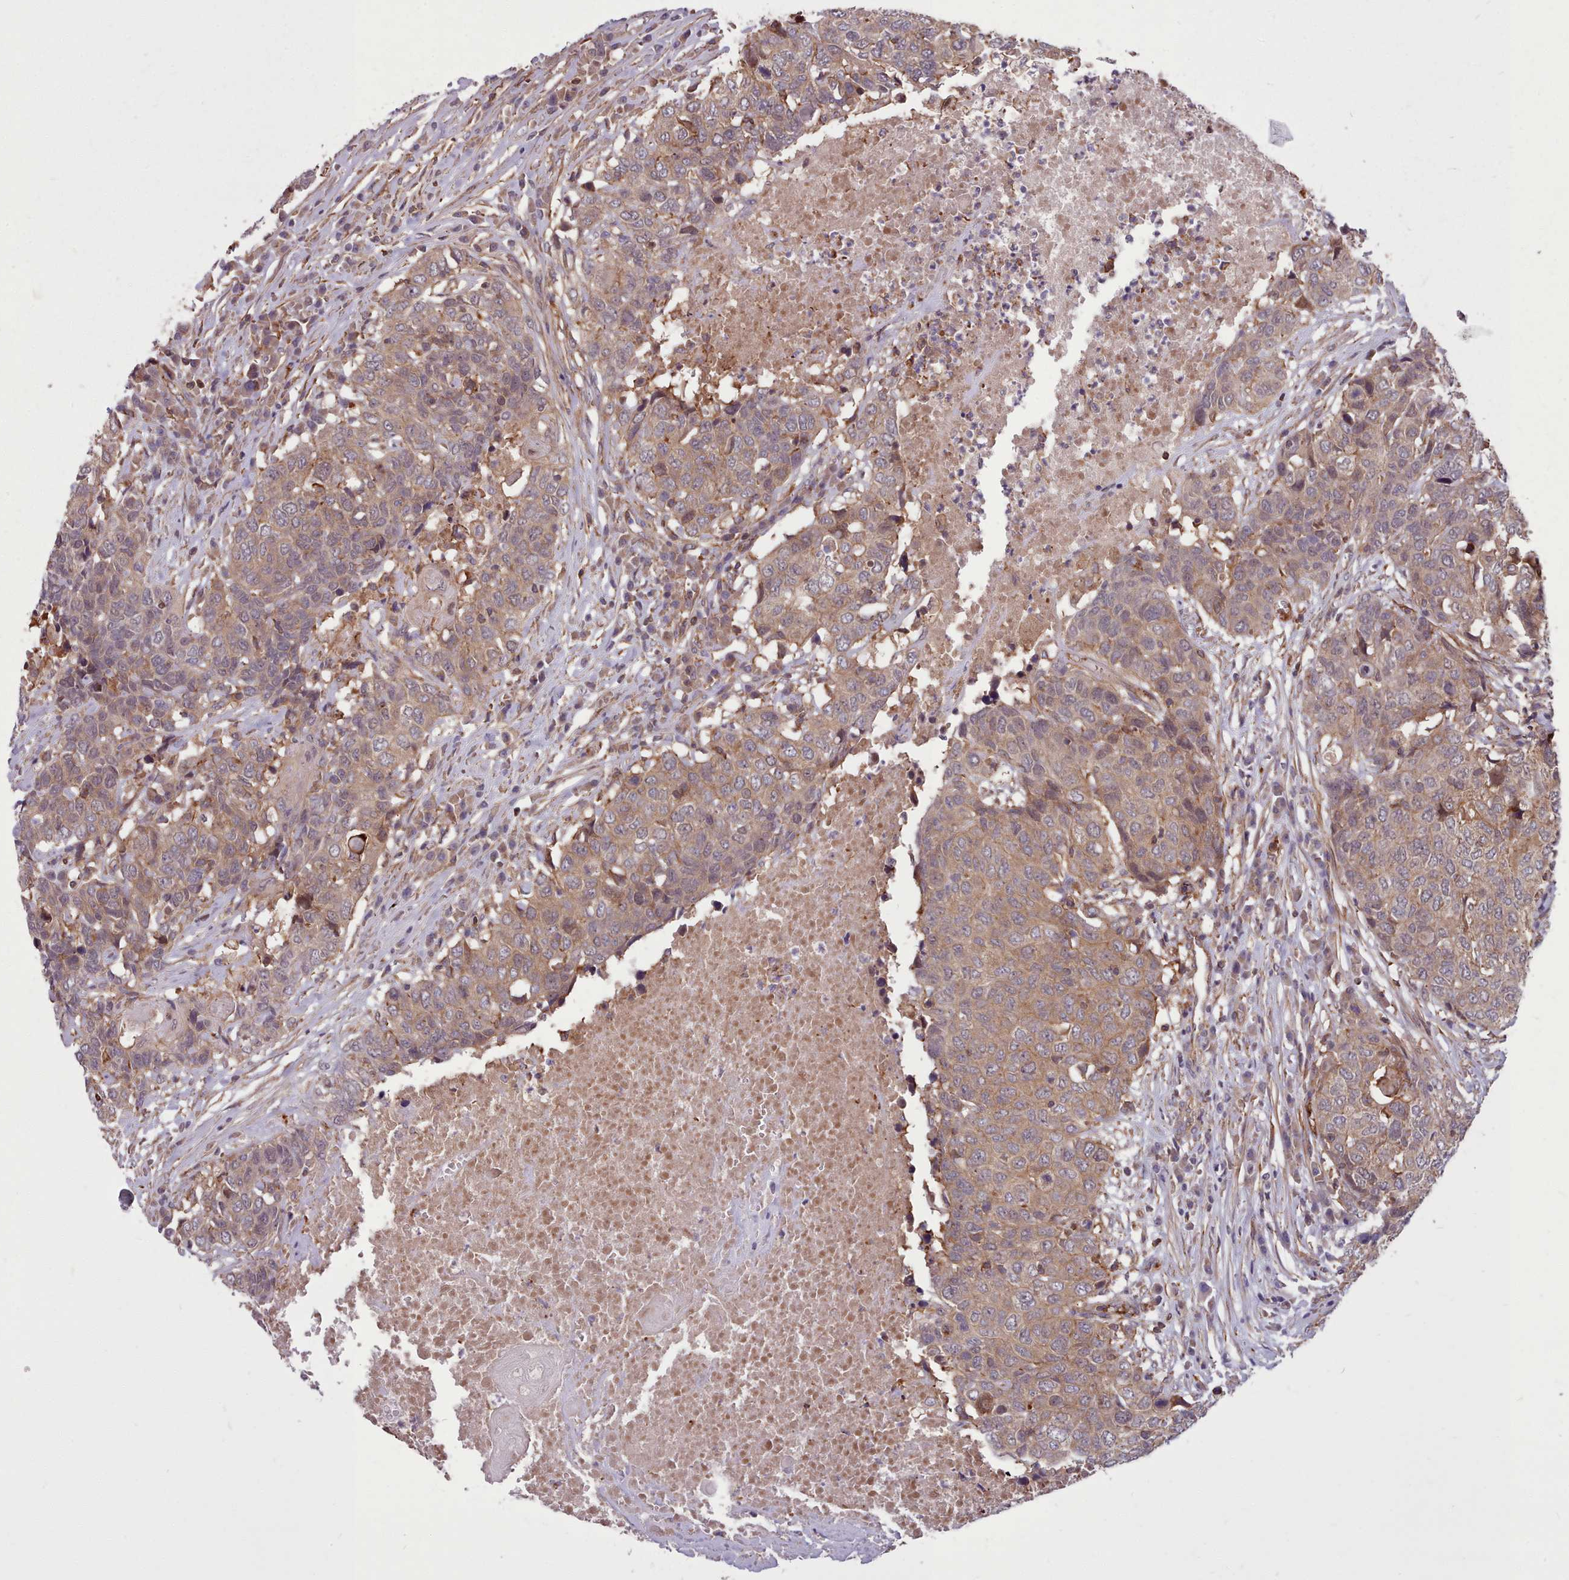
{"staining": {"intensity": "moderate", "quantity": ">75%", "location": "cytoplasmic/membranous"}, "tissue": "head and neck cancer", "cell_type": "Tumor cells", "image_type": "cancer", "snomed": [{"axis": "morphology", "description": "Squamous cell carcinoma, NOS"}, {"axis": "topography", "description": "Head-Neck"}], "caption": "Immunohistochemistry of human head and neck cancer (squamous cell carcinoma) demonstrates medium levels of moderate cytoplasmic/membranous staining in approximately >75% of tumor cells.", "gene": "STUB1", "patient": {"sex": "male", "age": 66}}